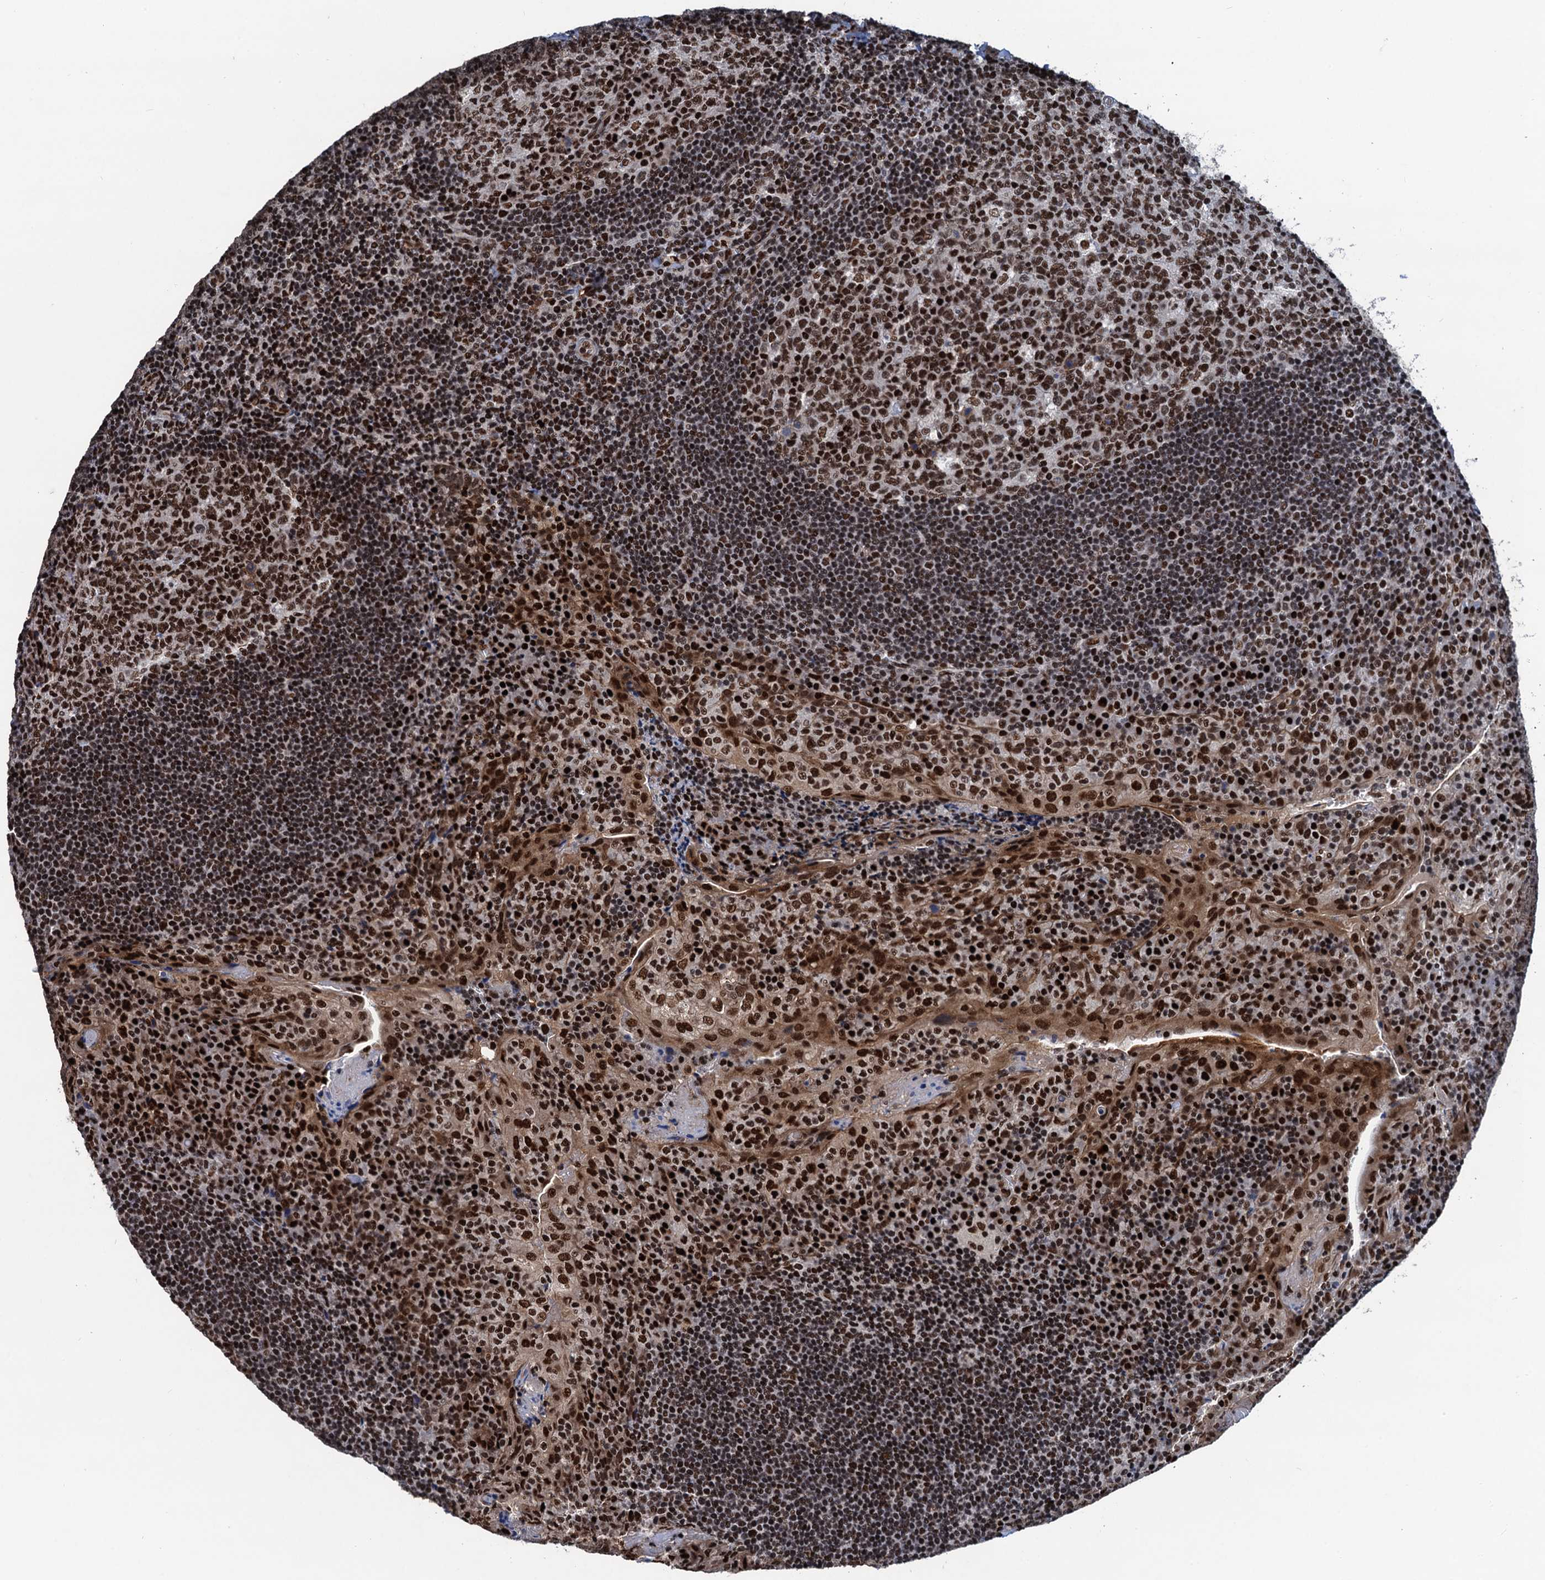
{"staining": {"intensity": "strong", "quantity": ">75%", "location": "nuclear"}, "tissue": "tonsil", "cell_type": "Germinal center cells", "image_type": "normal", "snomed": [{"axis": "morphology", "description": "Normal tissue, NOS"}, {"axis": "topography", "description": "Tonsil"}], "caption": "Unremarkable tonsil was stained to show a protein in brown. There is high levels of strong nuclear expression in approximately >75% of germinal center cells. The staining is performed using DAB (3,3'-diaminobenzidine) brown chromogen to label protein expression. The nuclei are counter-stained blue using hematoxylin.", "gene": "PPP4R1", "patient": {"sex": "male", "age": 17}}